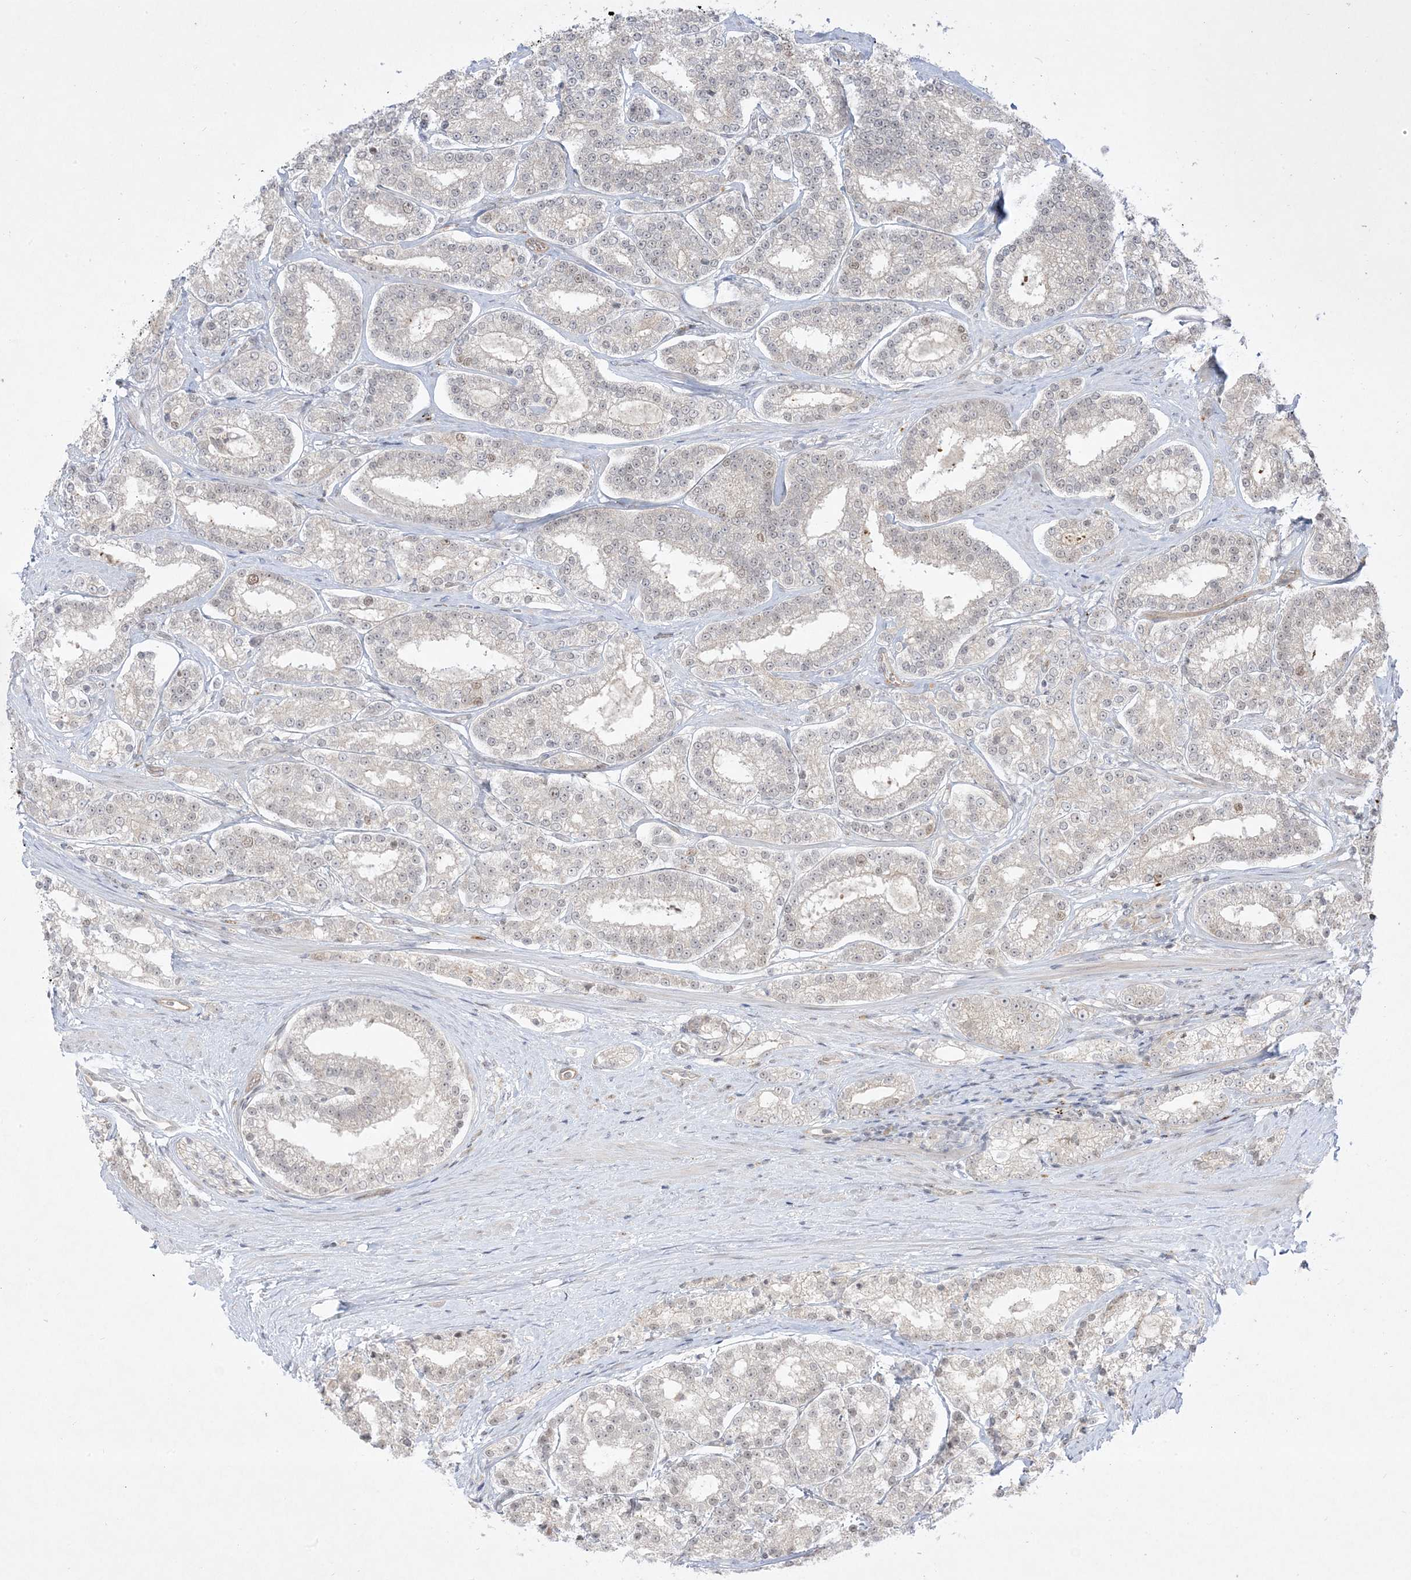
{"staining": {"intensity": "weak", "quantity": "<25%", "location": "nuclear"}, "tissue": "prostate cancer", "cell_type": "Tumor cells", "image_type": "cancer", "snomed": [{"axis": "morphology", "description": "Normal tissue, NOS"}, {"axis": "morphology", "description": "Adenocarcinoma, High grade"}, {"axis": "topography", "description": "Prostate"}], "caption": "Immunohistochemical staining of prostate cancer reveals no significant staining in tumor cells.", "gene": "PTK6", "patient": {"sex": "male", "age": 83}}